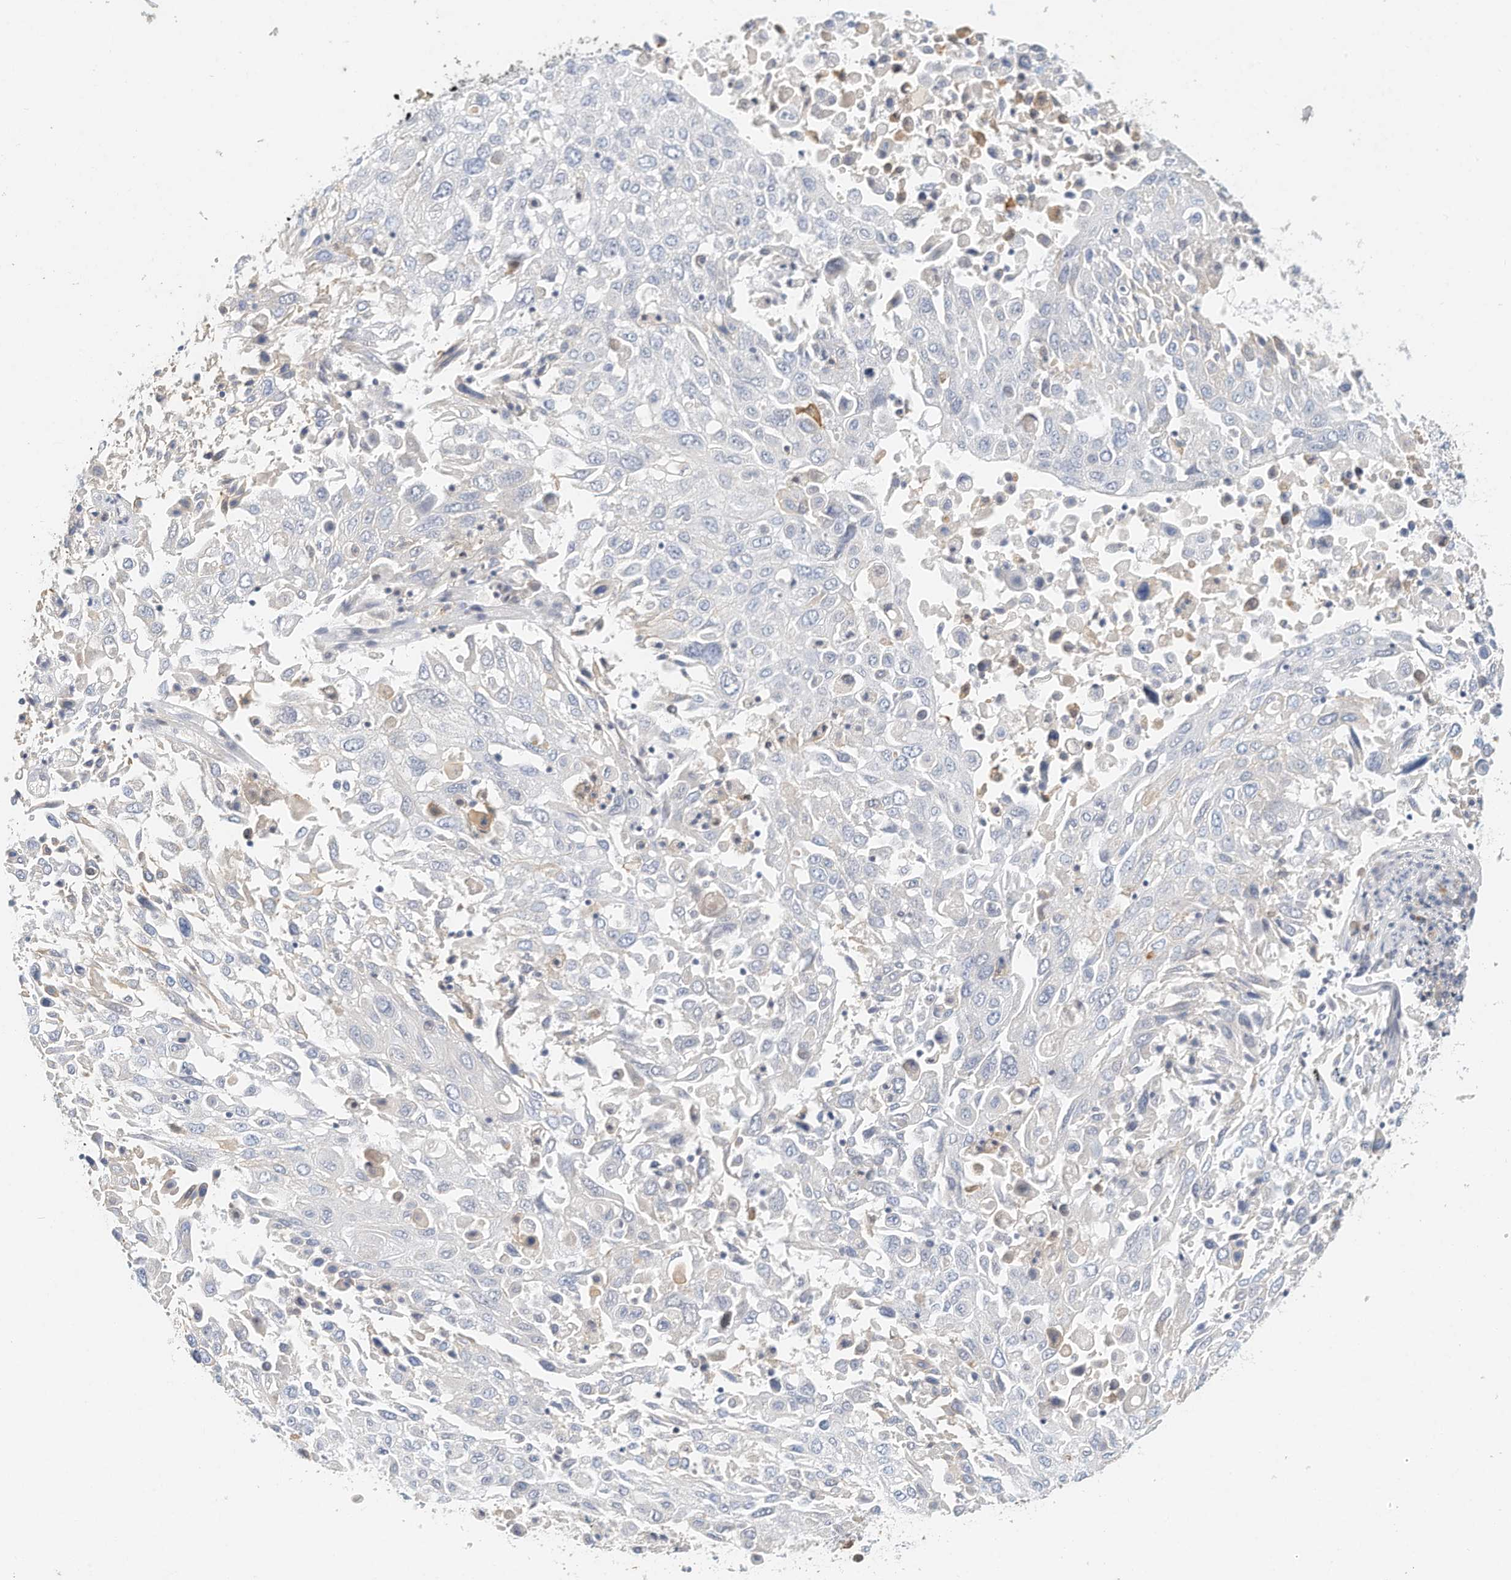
{"staining": {"intensity": "negative", "quantity": "none", "location": "none"}, "tissue": "lung cancer", "cell_type": "Tumor cells", "image_type": "cancer", "snomed": [{"axis": "morphology", "description": "Squamous cell carcinoma, NOS"}, {"axis": "topography", "description": "Lung"}], "caption": "High magnification brightfield microscopy of lung squamous cell carcinoma stained with DAB (brown) and counterstained with hematoxylin (blue): tumor cells show no significant expression. Nuclei are stained in blue.", "gene": "MICAL1", "patient": {"sex": "male", "age": 65}}